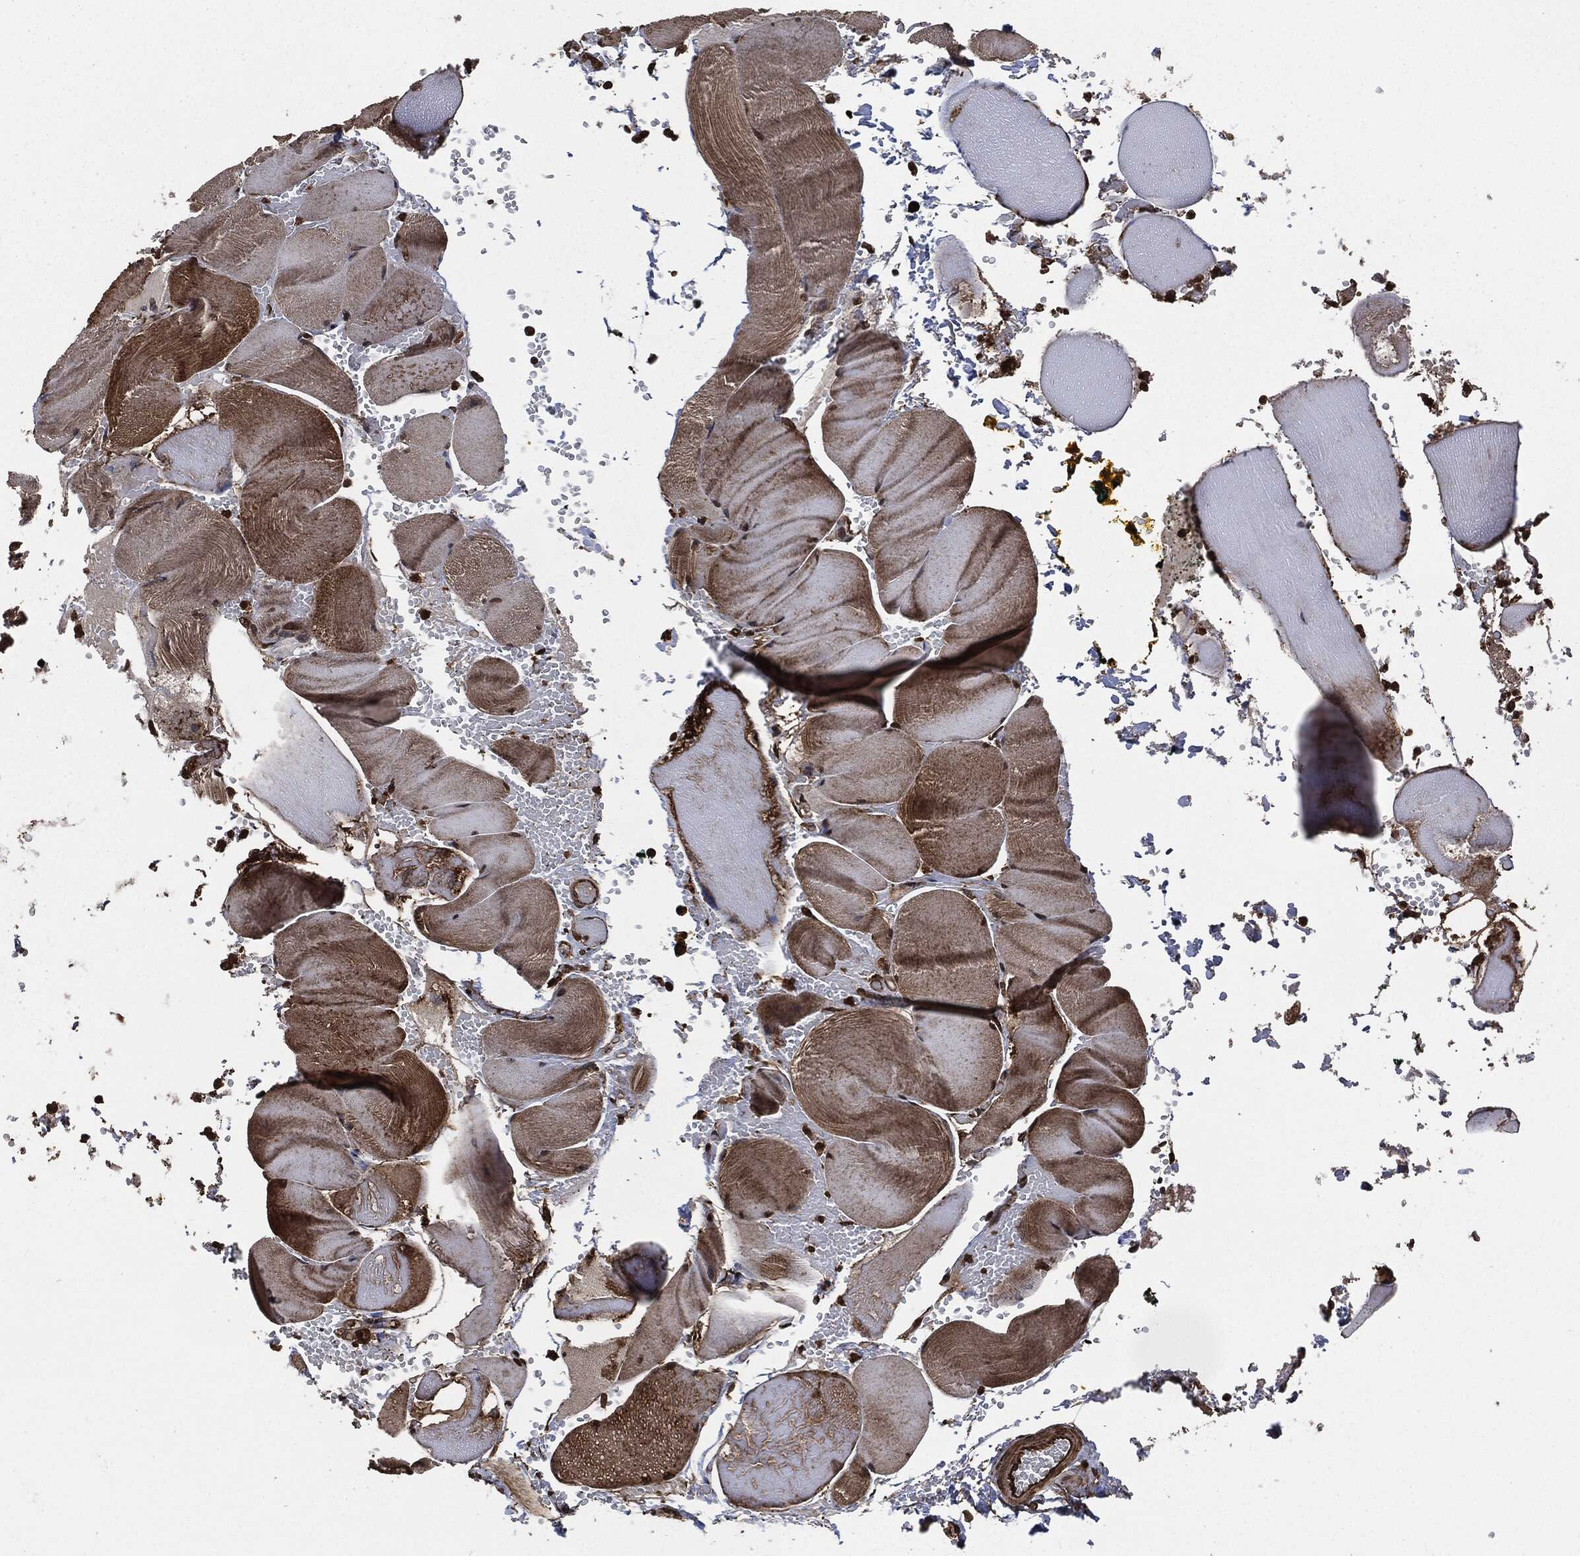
{"staining": {"intensity": "moderate", "quantity": "25%-75%", "location": "cytoplasmic/membranous,nuclear"}, "tissue": "skeletal muscle", "cell_type": "Myocytes", "image_type": "normal", "snomed": [{"axis": "morphology", "description": "Normal tissue, NOS"}, {"axis": "topography", "description": "Skeletal muscle"}], "caption": "Moderate cytoplasmic/membranous,nuclear positivity is appreciated in about 25%-75% of myocytes in unremarkable skeletal muscle.", "gene": "HRAS", "patient": {"sex": "male", "age": 56}}